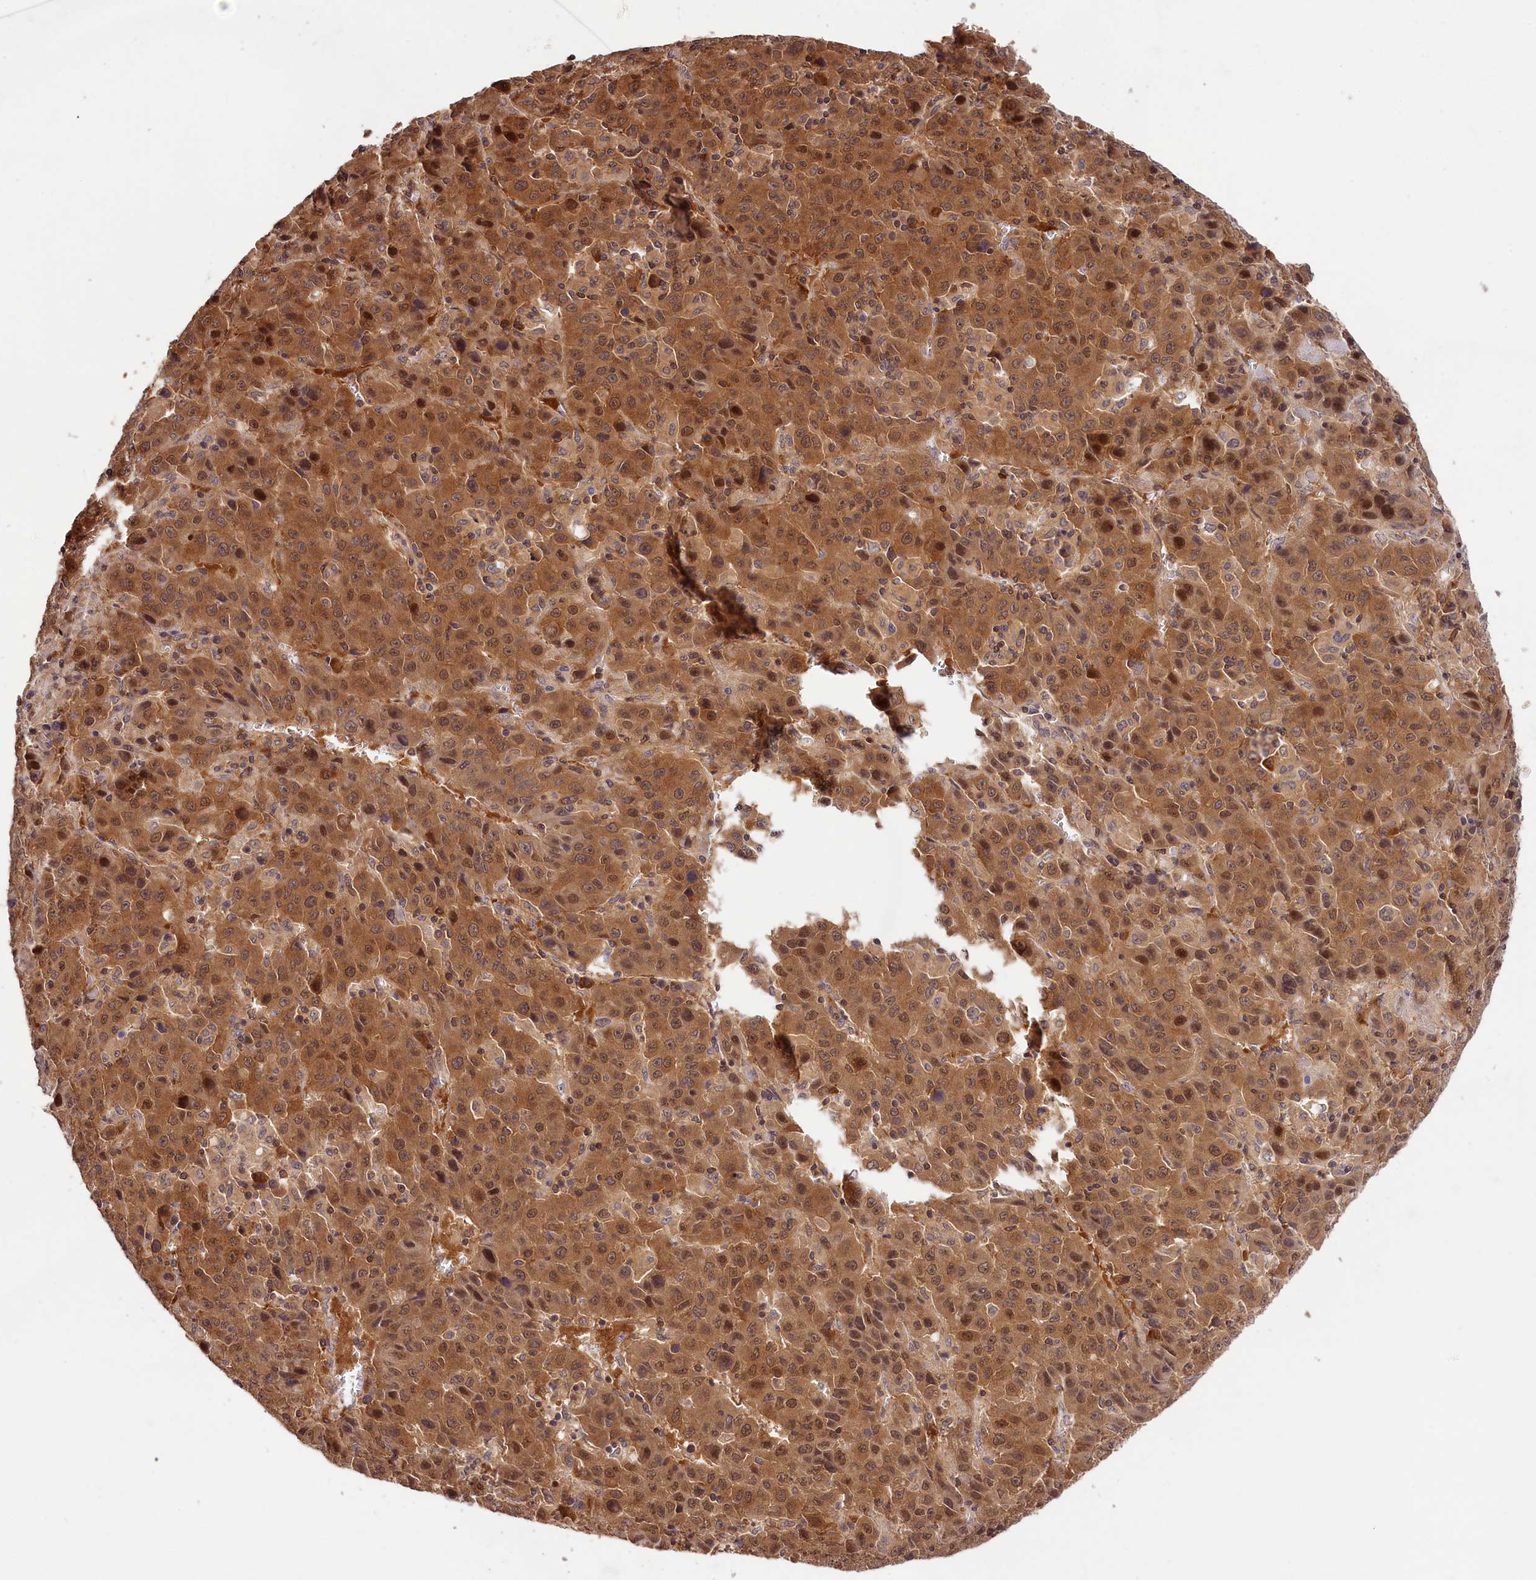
{"staining": {"intensity": "moderate", "quantity": "25%-75%", "location": "cytoplasmic/membranous,nuclear"}, "tissue": "liver cancer", "cell_type": "Tumor cells", "image_type": "cancer", "snomed": [{"axis": "morphology", "description": "Carcinoma, Hepatocellular, NOS"}, {"axis": "topography", "description": "Liver"}], "caption": "Hepatocellular carcinoma (liver) was stained to show a protein in brown. There is medium levels of moderate cytoplasmic/membranous and nuclear positivity in approximately 25%-75% of tumor cells.", "gene": "CHORDC1", "patient": {"sex": "female", "age": 53}}